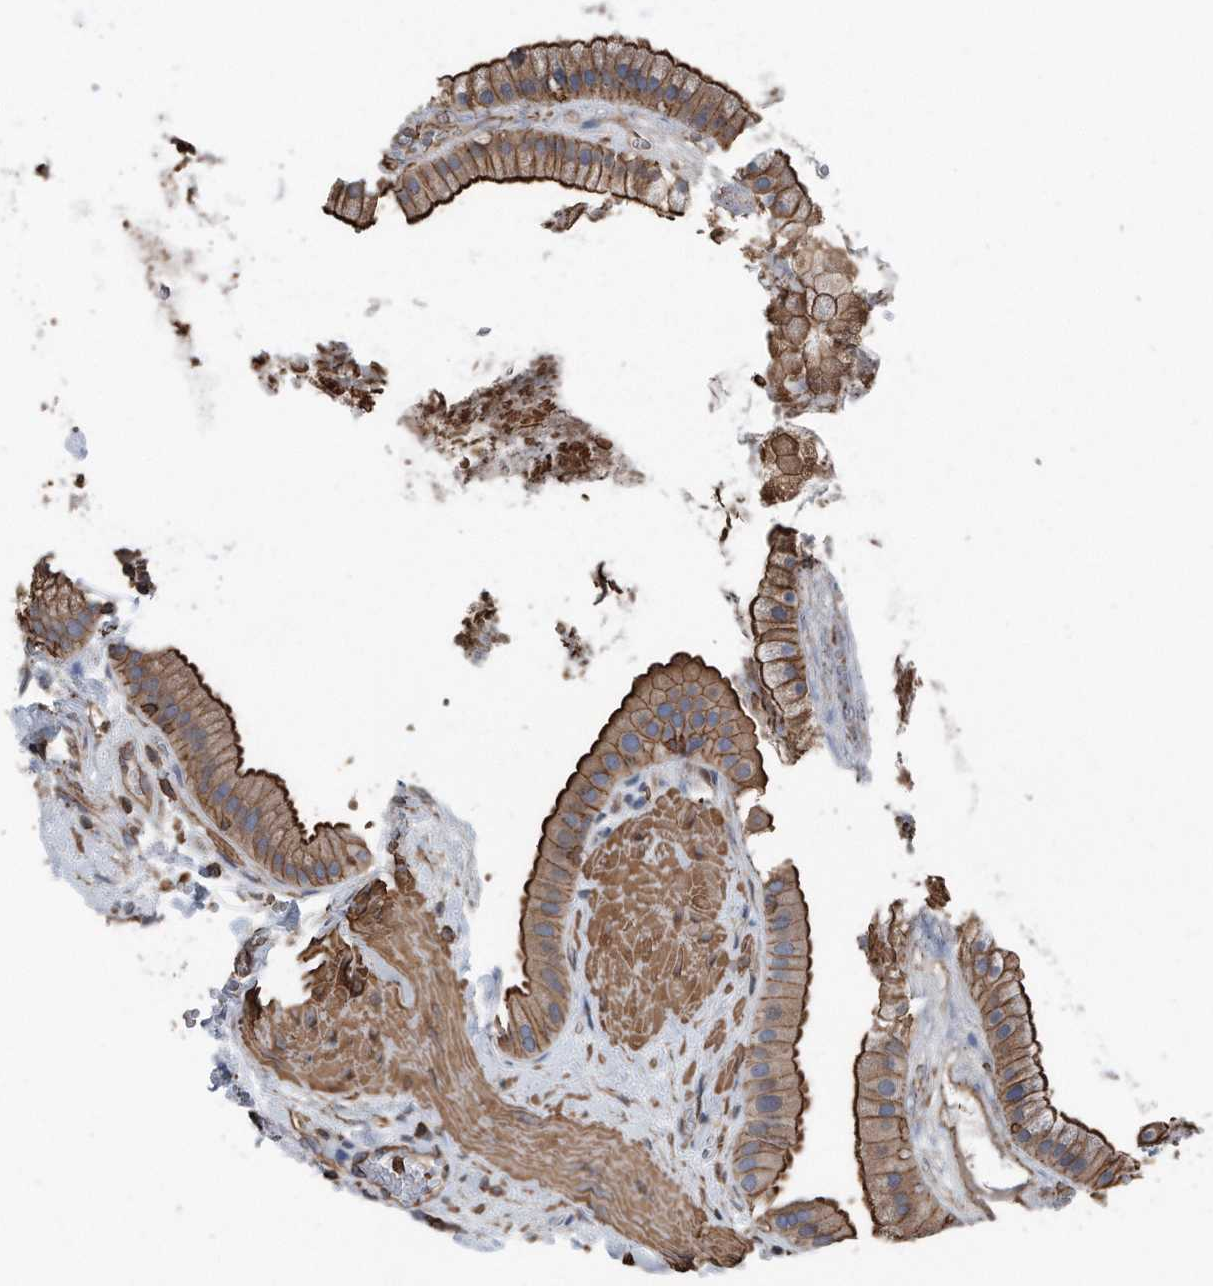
{"staining": {"intensity": "strong", "quantity": ">75%", "location": "cytoplasmic/membranous"}, "tissue": "gallbladder", "cell_type": "Glandular cells", "image_type": "normal", "snomed": [{"axis": "morphology", "description": "Normal tissue, NOS"}, {"axis": "topography", "description": "Gallbladder"}], "caption": "Immunohistochemistry (IHC) of benign human gallbladder reveals high levels of strong cytoplasmic/membranous expression in about >75% of glandular cells.", "gene": "RSPO3", "patient": {"sex": "male", "age": 55}}